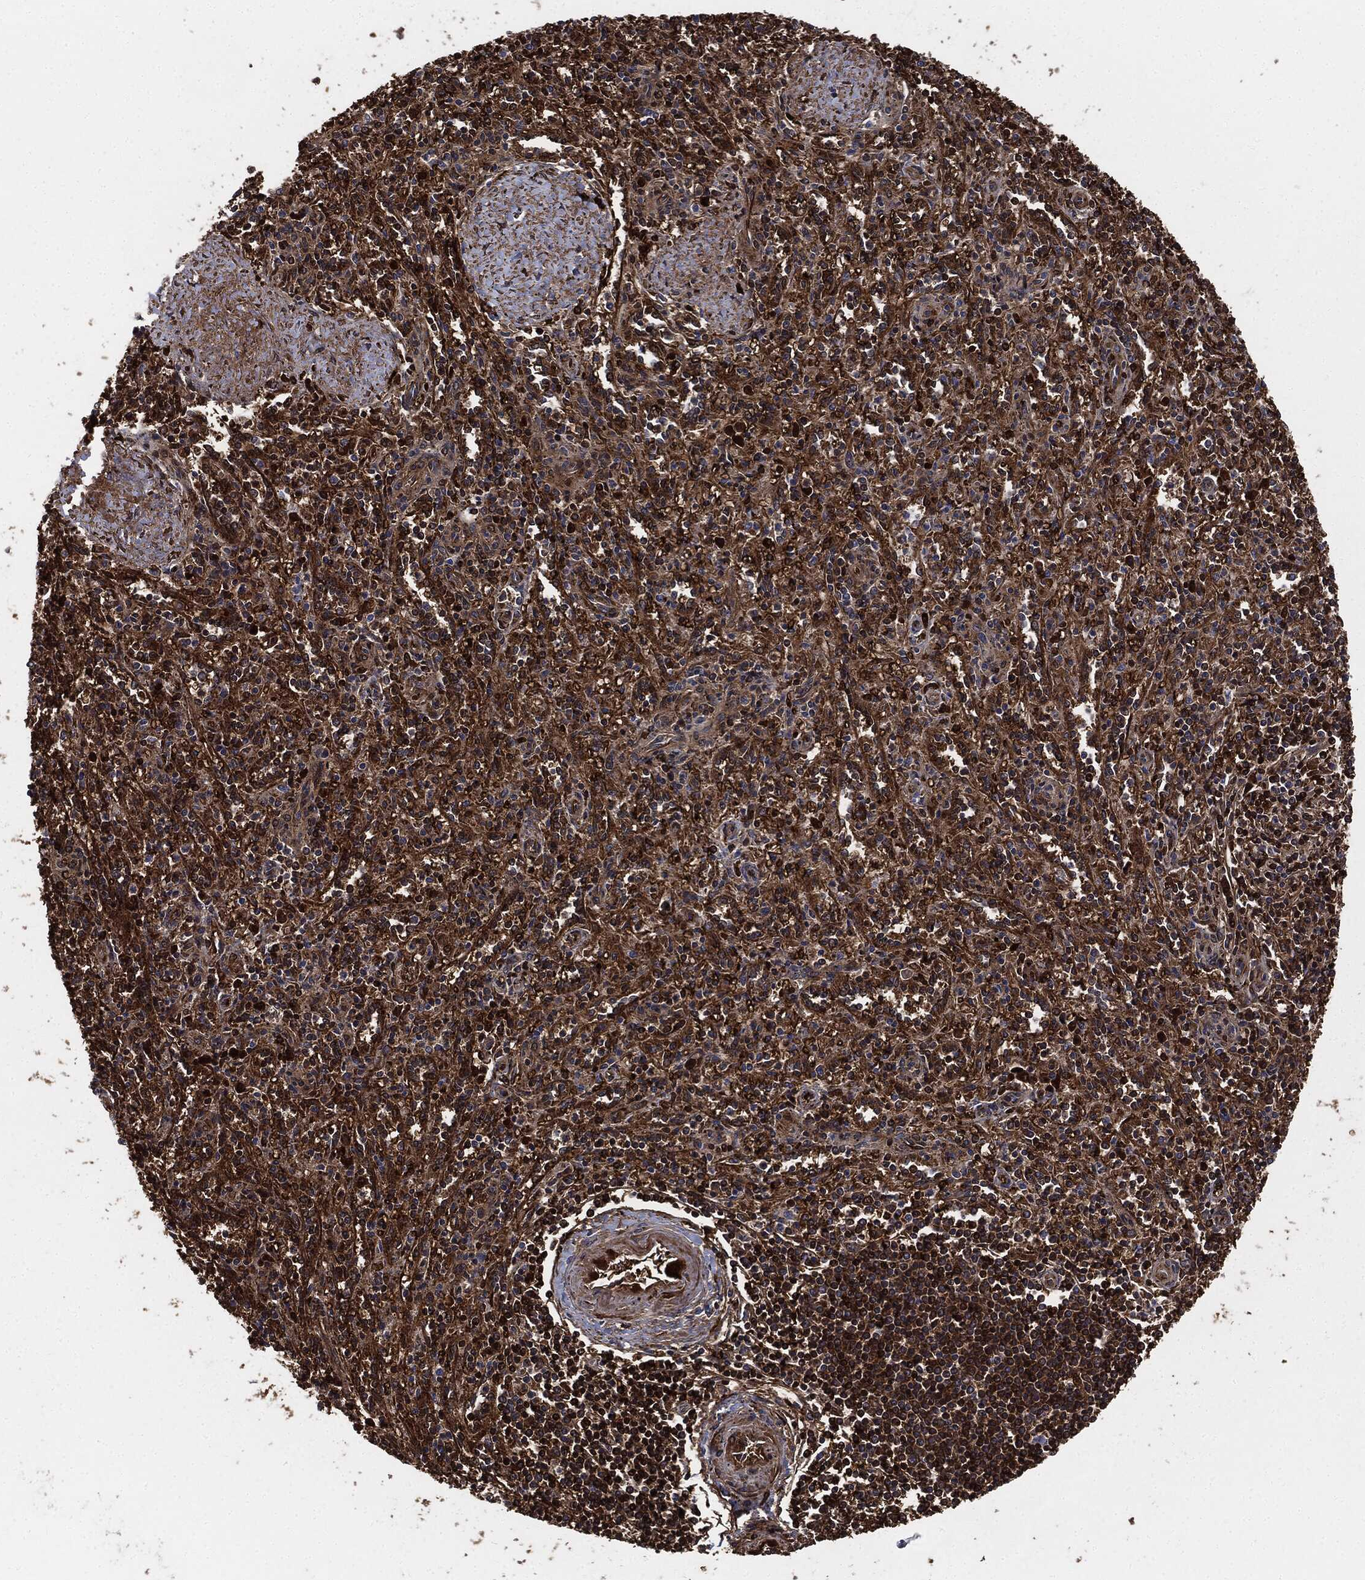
{"staining": {"intensity": "strong", "quantity": ">75%", "location": "cytoplasmic/membranous"}, "tissue": "spleen", "cell_type": "Cells in red pulp", "image_type": "normal", "snomed": [{"axis": "morphology", "description": "Normal tissue, NOS"}, {"axis": "topography", "description": "Spleen"}], "caption": "Protein staining of unremarkable spleen displays strong cytoplasmic/membranous staining in about >75% of cells in red pulp.", "gene": "PRDX2", "patient": {"sex": "male", "age": 69}}